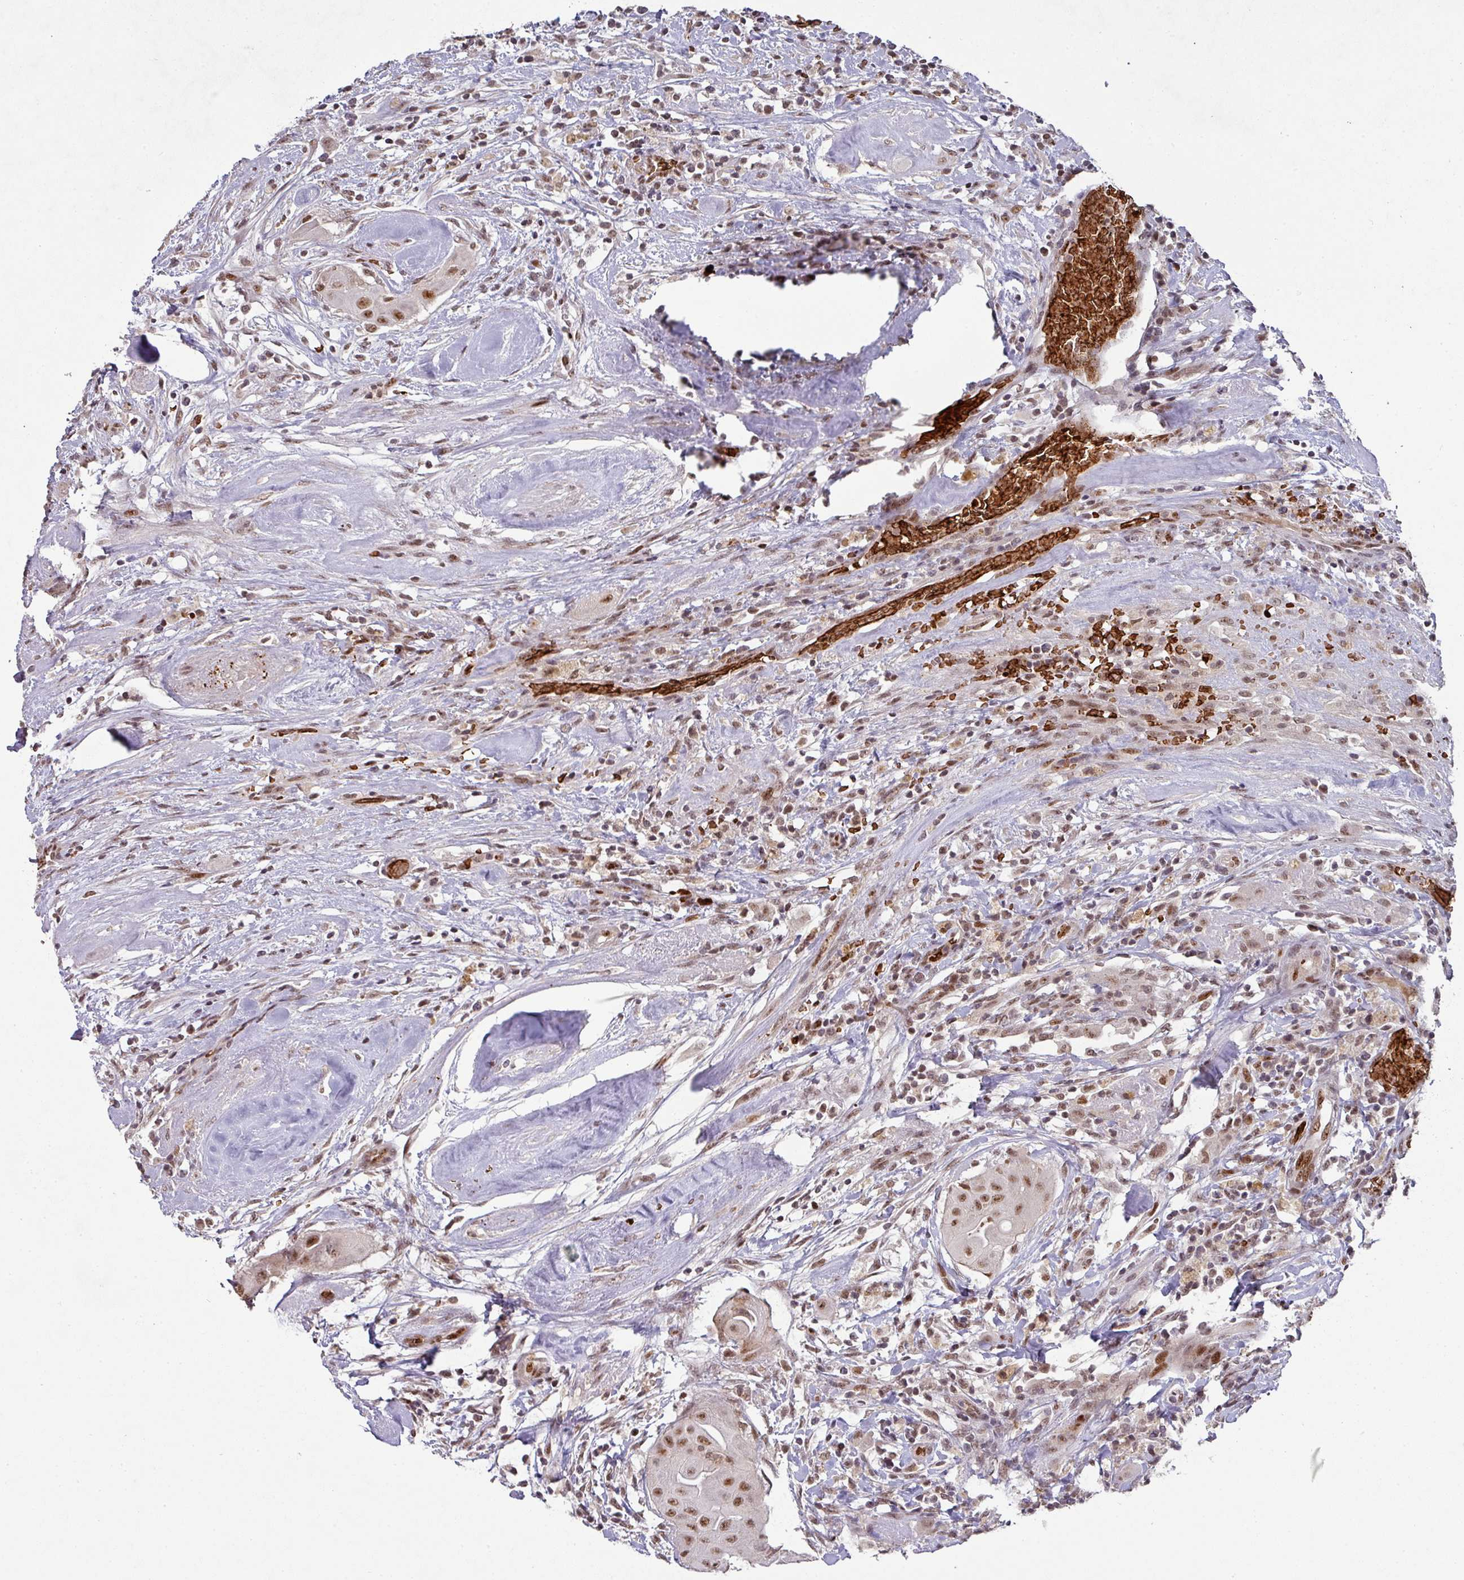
{"staining": {"intensity": "moderate", "quantity": ">75%", "location": "nuclear"}, "tissue": "thyroid cancer", "cell_type": "Tumor cells", "image_type": "cancer", "snomed": [{"axis": "morphology", "description": "Papillary adenocarcinoma, NOS"}, {"axis": "topography", "description": "Thyroid gland"}], "caption": "IHC image of human thyroid cancer (papillary adenocarcinoma) stained for a protein (brown), which demonstrates medium levels of moderate nuclear positivity in about >75% of tumor cells.", "gene": "NEIL1", "patient": {"sex": "female", "age": 59}}